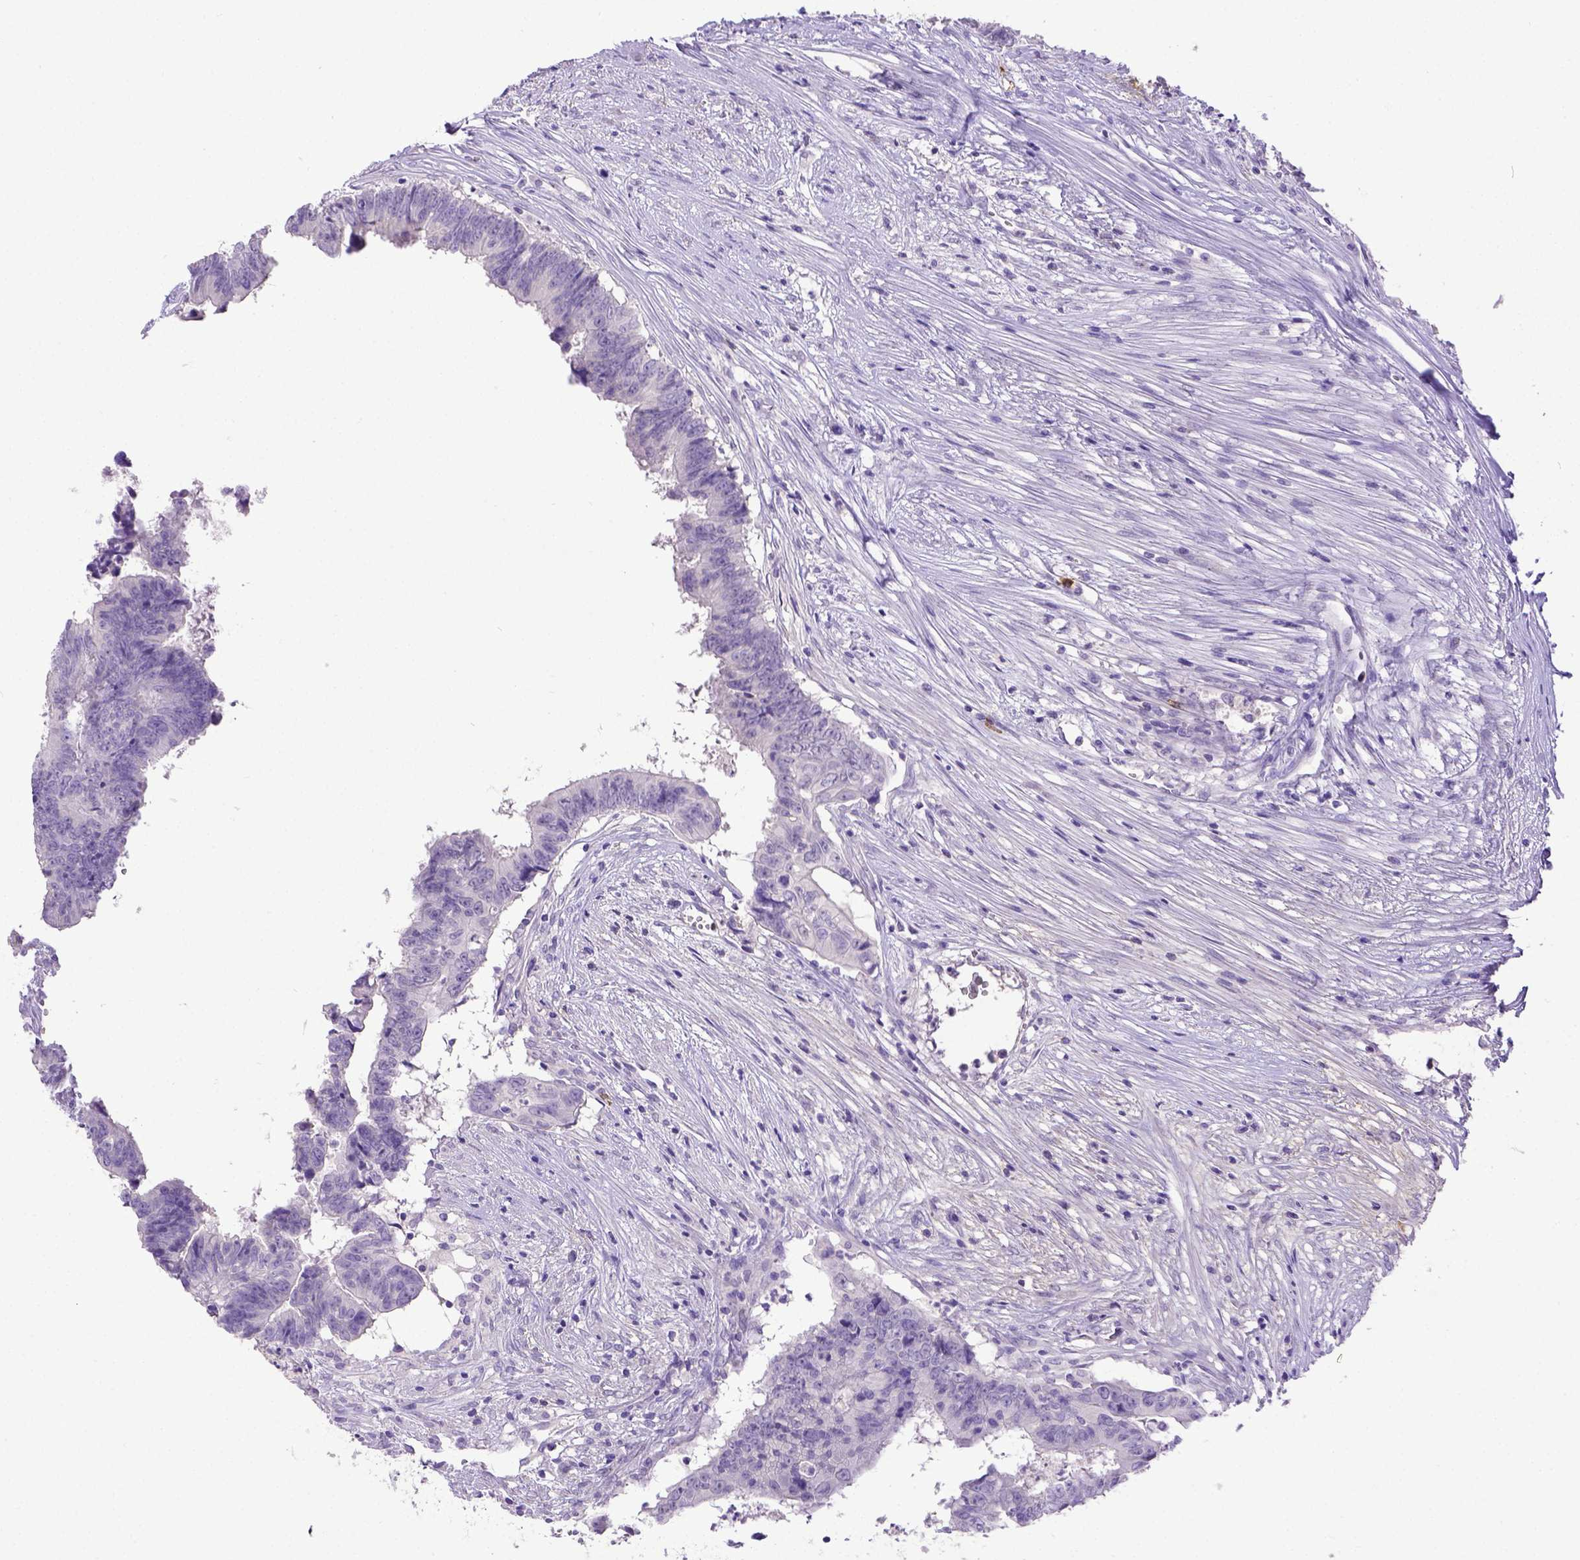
{"staining": {"intensity": "negative", "quantity": "none", "location": "none"}, "tissue": "colorectal cancer", "cell_type": "Tumor cells", "image_type": "cancer", "snomed": [{"axis": "morphology", "description": "Adenocarcinoma, NOS"}, {"axis": "topography", "description": "Colon"}], "caption": "This image is of colorectal cancer stained with IHC to label a protein in brown with the nuclei are counter-stained blue. There is no staining in tumor cells.", "gene": "B3GAT1", "patient": {"sex": "female", "age": 82}}